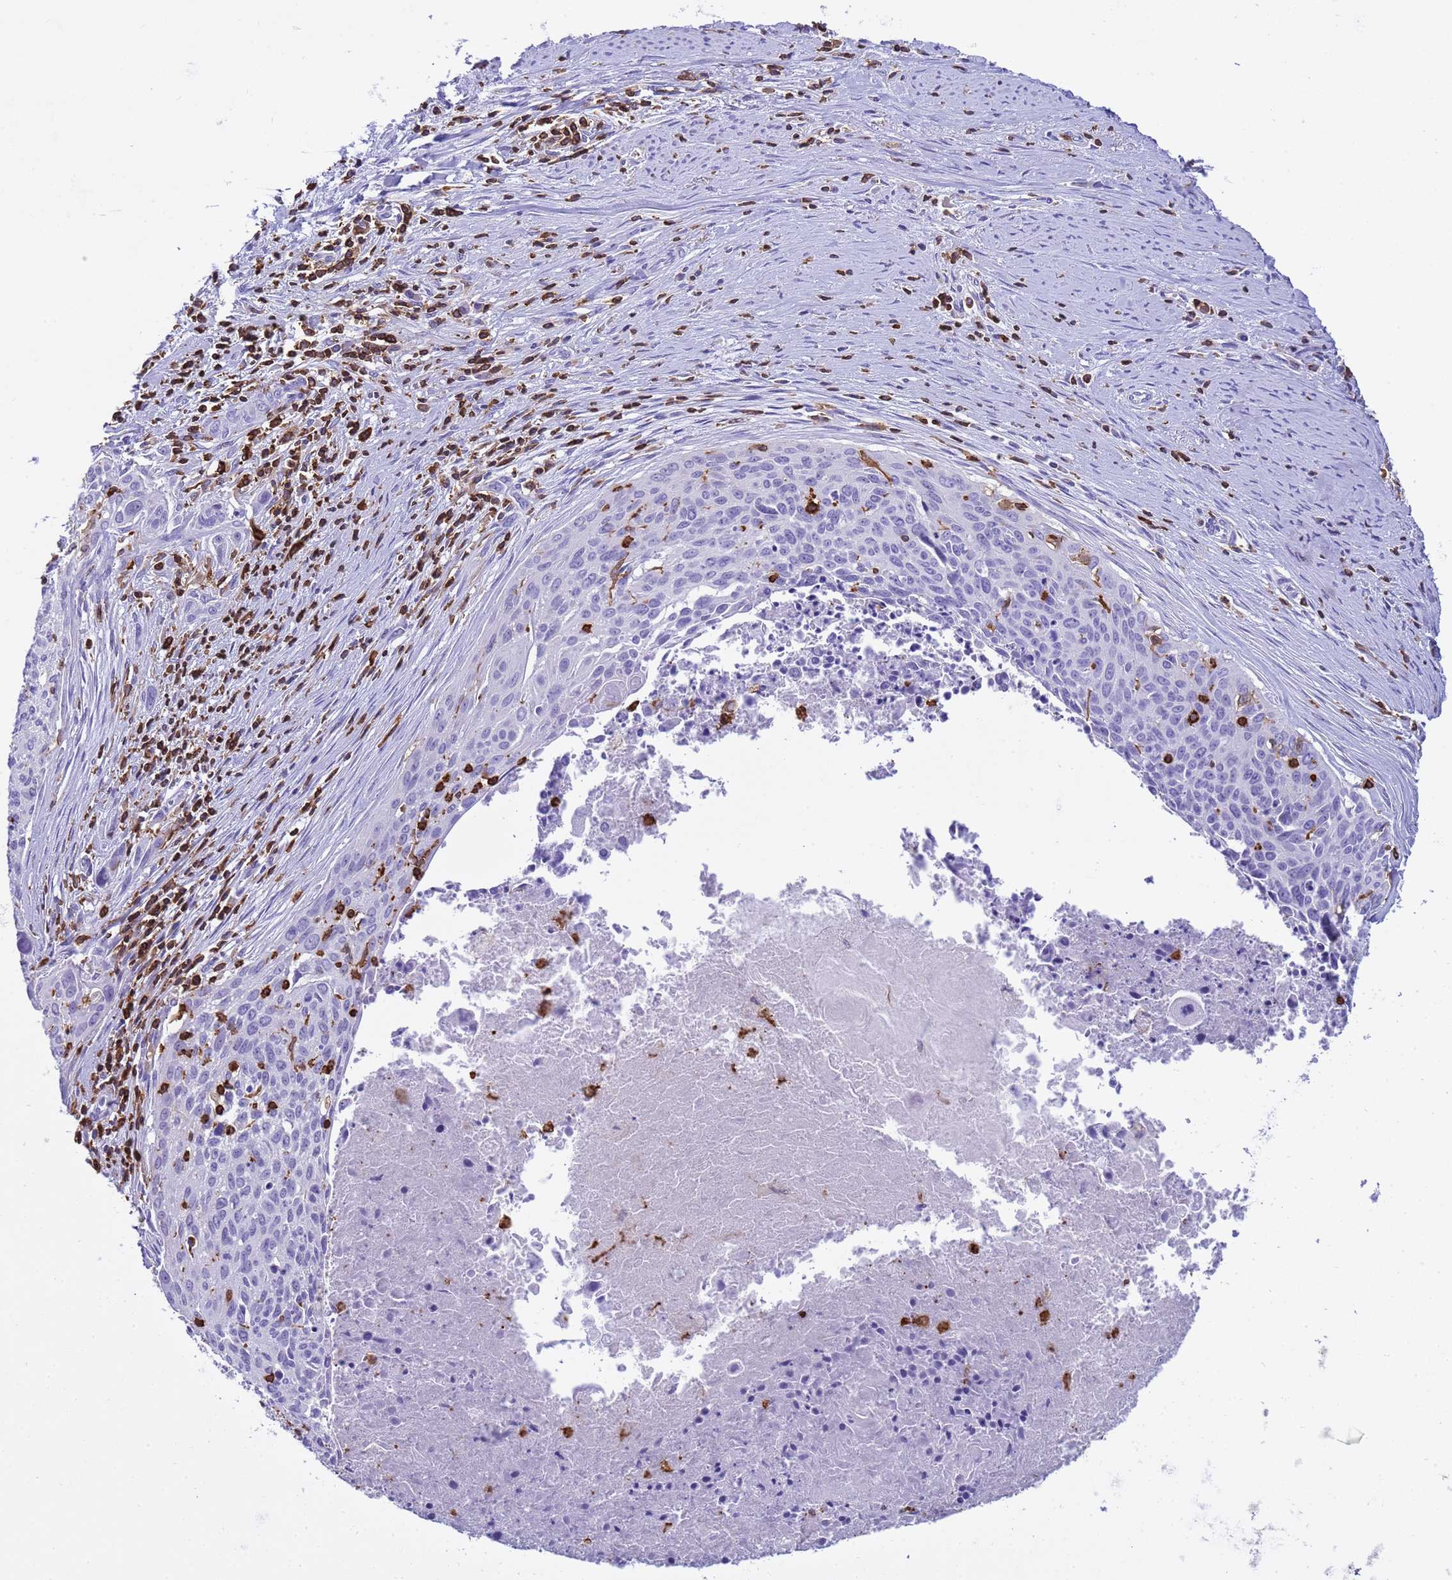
{"staining": {"intensity": "negative", "quantity": "none", "location": "none"}, "tissue": "cervical cancer", "cell_type": "Tumor cells", "image_type": "cancer", "snomed": [{"axis": "morphology", "description": "Squamous cell carcinoma, NOS"}, {"axis": "topography", "description": "Cervix"}], "caption": "An immunohistochemistry (IHC) histopathology image of squamous cell carcinoma (cervical) is shown. There is no staining in tumor cells of squamous cell carcinoma (cervical).", "gene": "IRF5", "patient": {"sex": "female", "age": 55}}